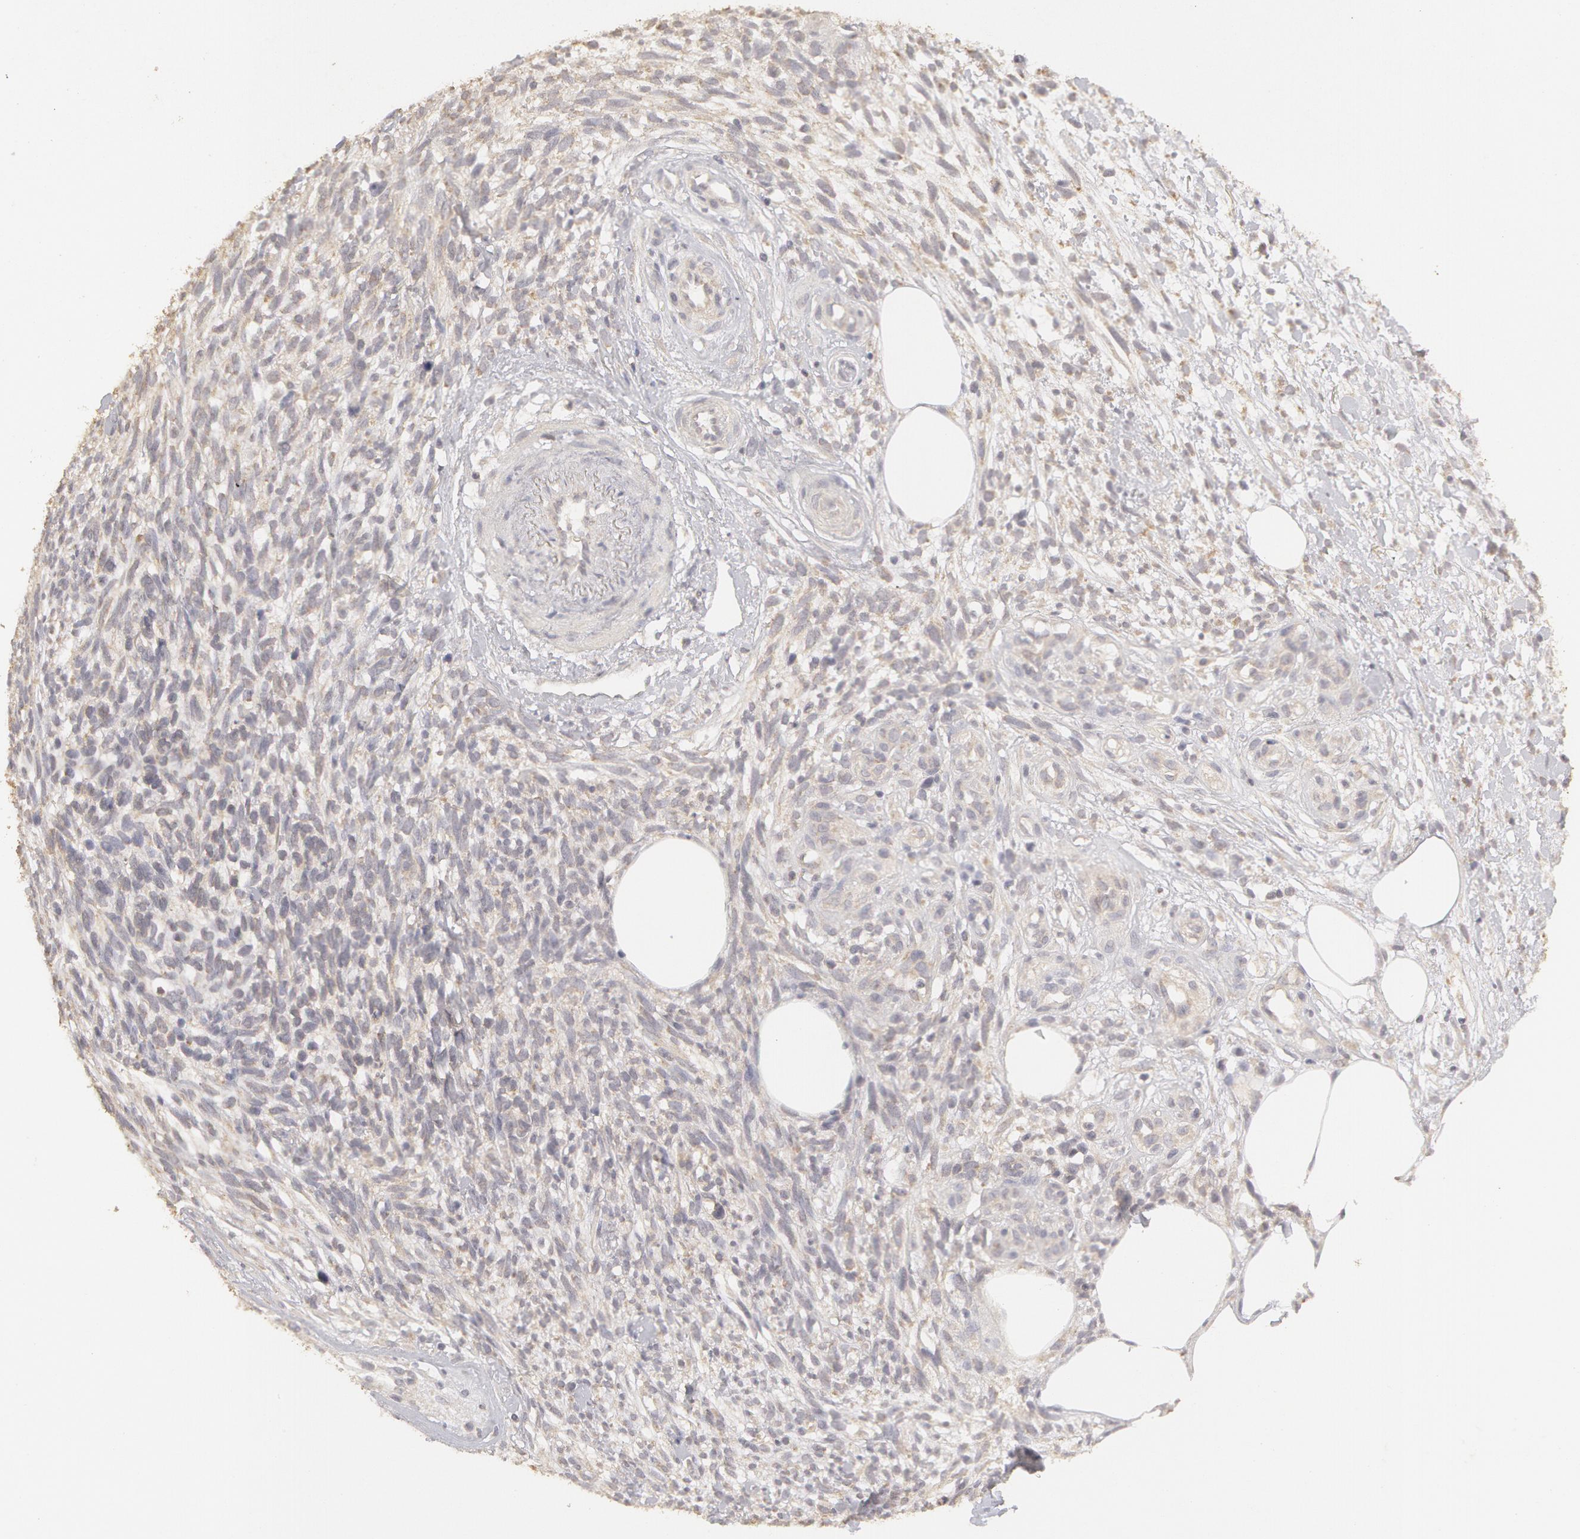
{"staining": {"intensity": "negative", "quantity": "none", "location": "none"}, "tissue": "melanoma", "cell_type": "Tumor cells", "image_type": "cancer", "snomed": [{"axis": "morphology", "description": "Malignant melanoma, NOS"}, {"axis": "topography", "description": "Skin"}], "caption": "Protein analysis of malignant melanoma exhibits no significant expression in tumor cells.", "gene": "ADPRH", "patient": {"sex": "female", "age": 85}}